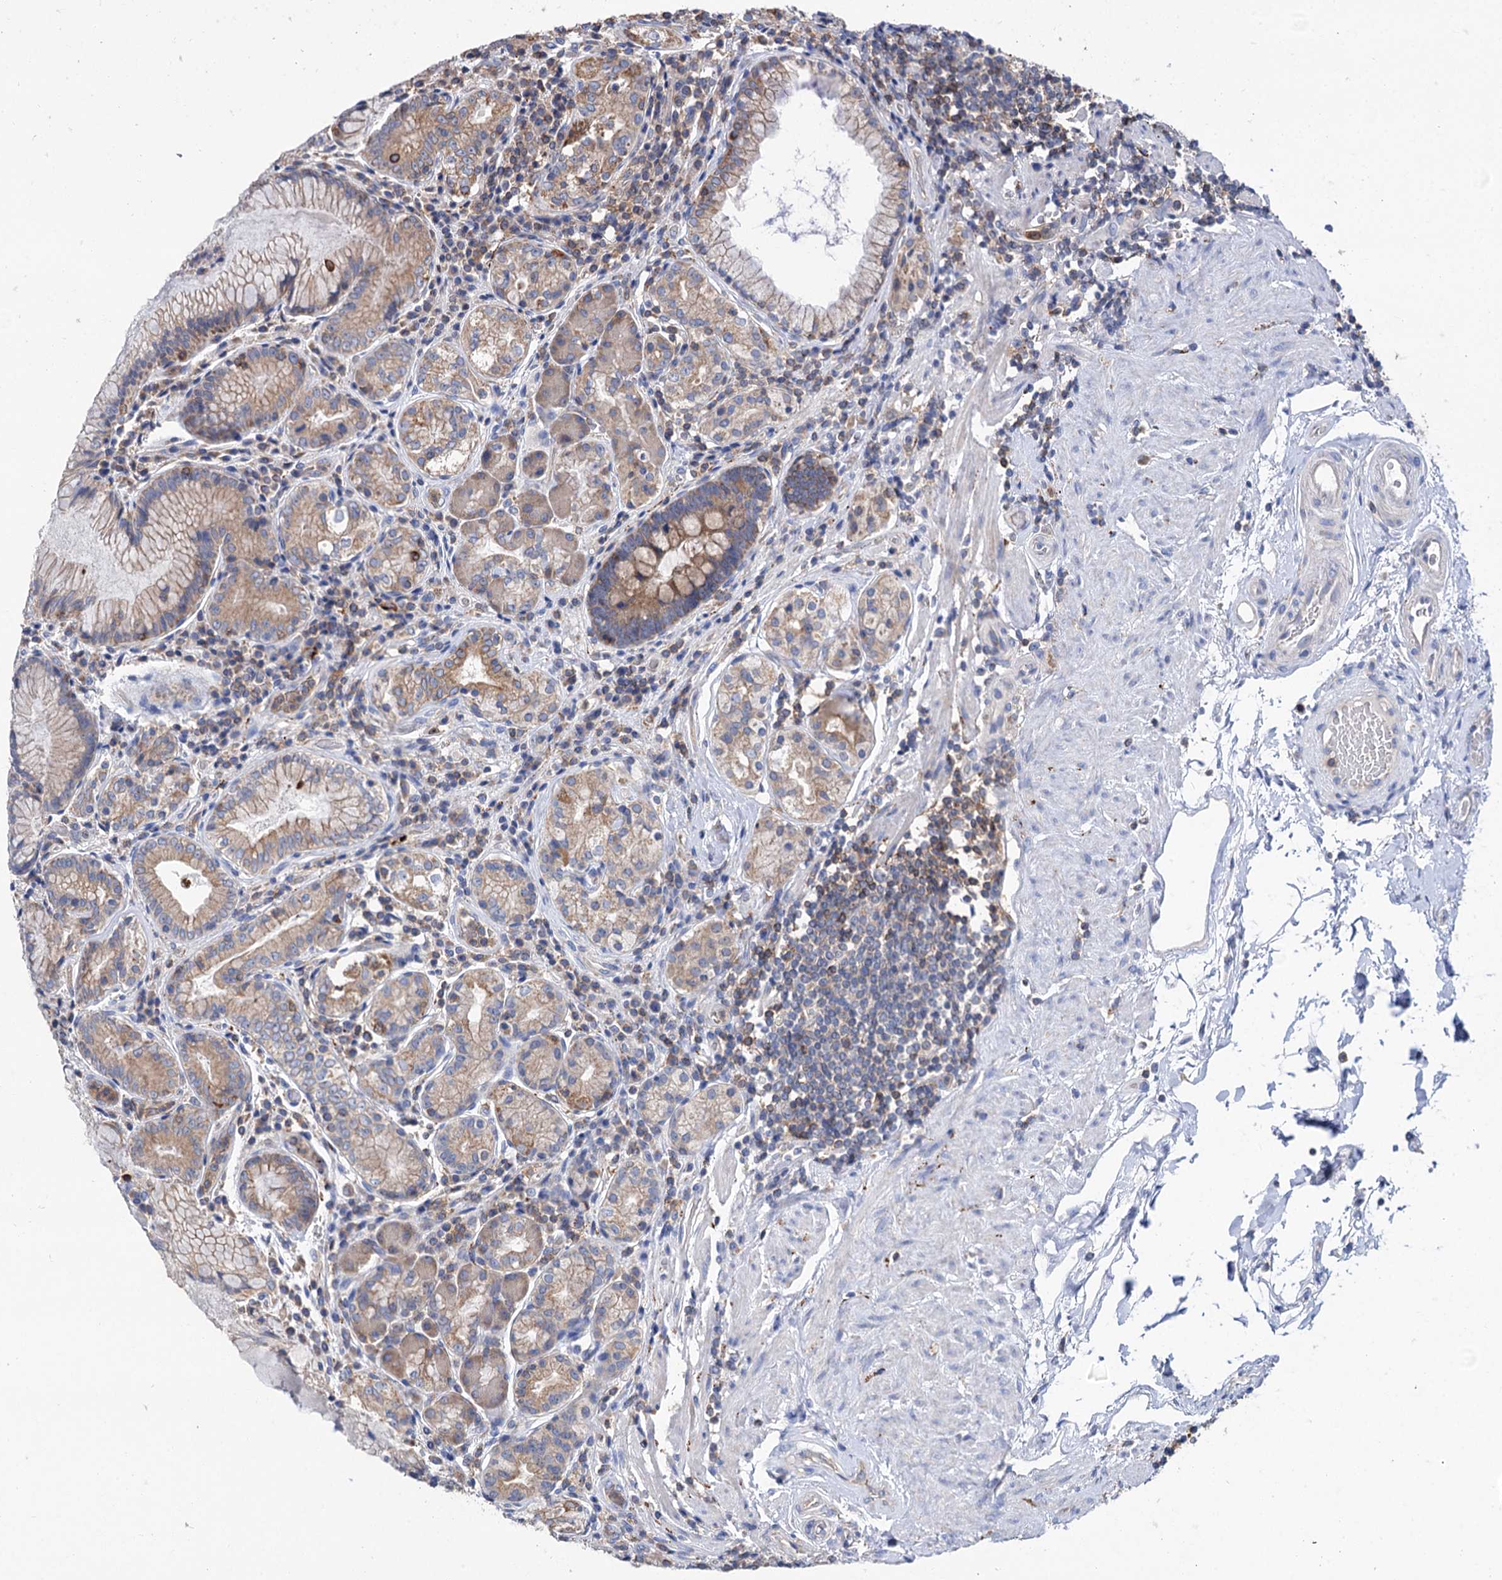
{"staining": {"intensity": "moderate", "quantity": "25%-75%", "location": "cytoplasmic/membranous"}, "tissue": "stomach", "cell_type": "Glandular cells", "image_type": "normal", "snomed": [{"axis": "morphology", "description": "Normal tissue, NOS"}, {"axis": "topography", "description": "Stomach, upper"}, {"axis": "topography", "description": "Stomach, lower"}], "caption": "Immunohistochemistry (IHC) of normal human stomach displays medium levels of moderate cytoplasmic/membranous staining in approximately 25%-75% of glandular cells.", "gene": "UBASH3B", "patient": {"sex": "female", "age": 76}}